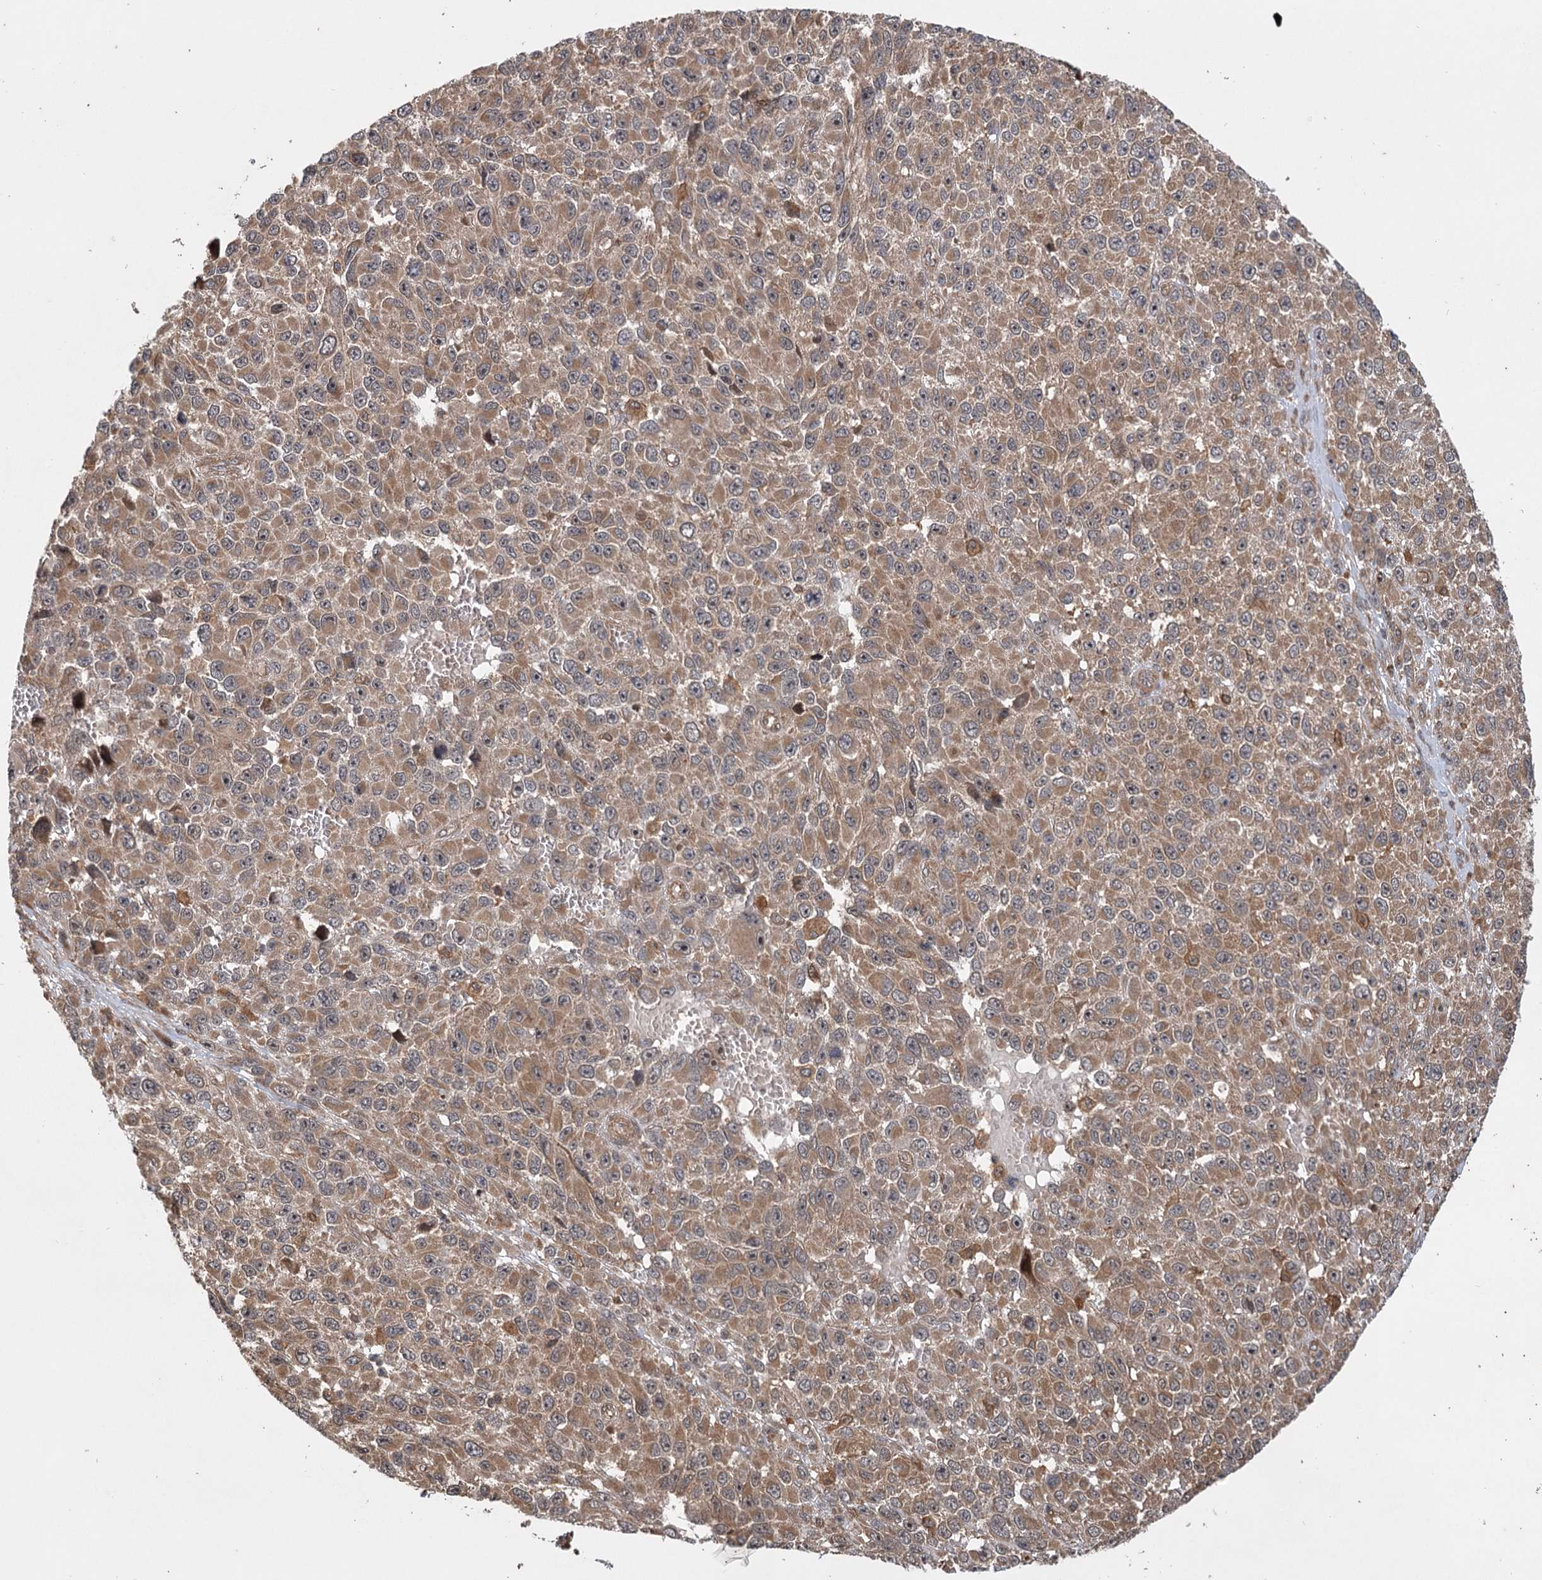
{"staining": {"intensity": "moderate", "quantity": ">75%", "location": "cytoplasmic/membranous"}, "tissue": "melanoma", "cell_type": "Tumor cells", "image_type": "cancer", "snomed": [{"axis": "morphology", "description": "Malignant melanoma, NOS"}, {"axis": "topography", "description": "Skin"}], "caption": "This is an image of immunohistochemistry (IHC) staining of malignant melanoma, which shows moderate staining in the cytoplasmic/membranous of tumor cells.", "gene": "INSIG2", "patient": {"sex": "female", "age": 96}}